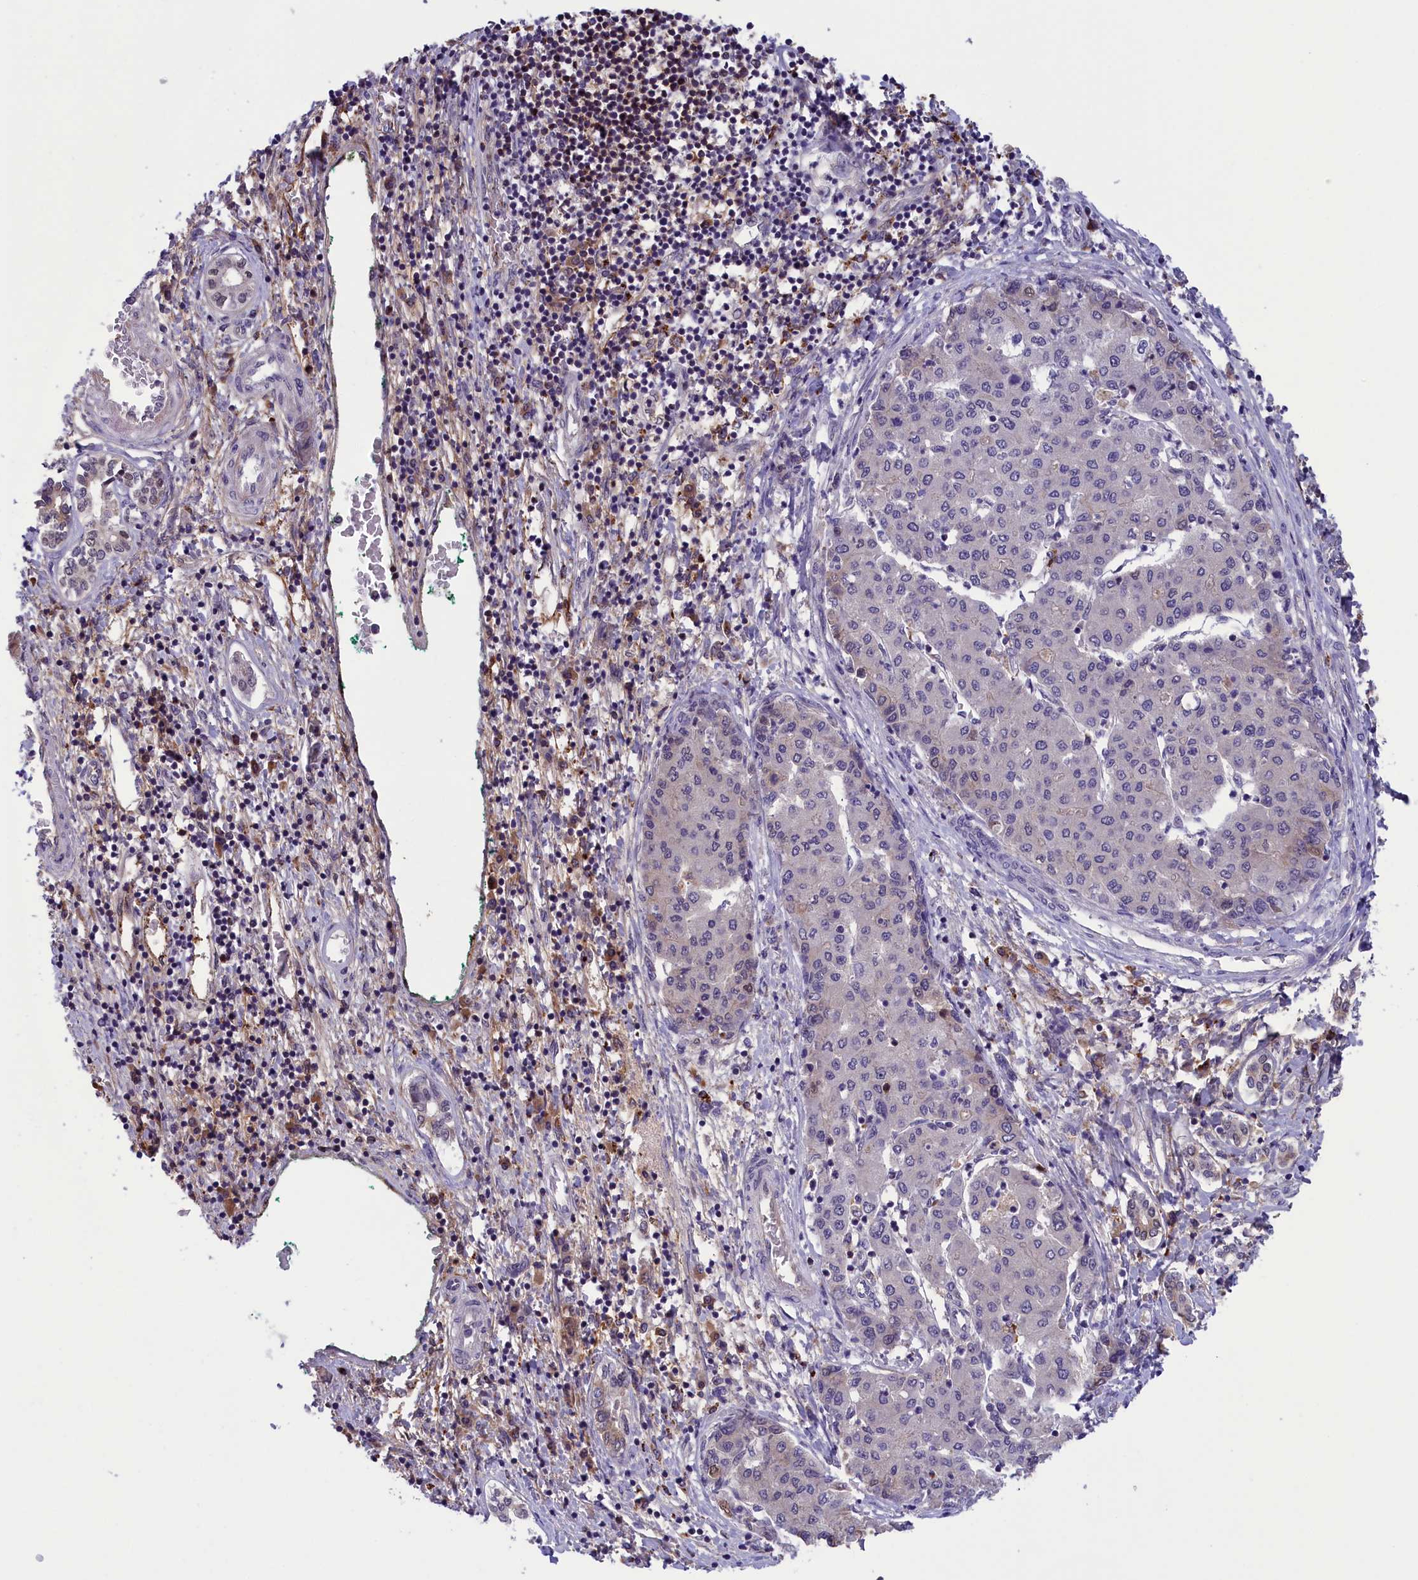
{"staining": {"intensity": "negative", "quantity": "none", "location": "none"}, "tissue": "liver cancer", "cell_type": "Tumor cells", "image_type": "cancer", "snomed": [{"axis": "morphology", "description": "Carcinoma, Hepatocellular, NOS"}, {"axis": "topography", "description": "Liver"}], "caption": "Human liver hepatocellular carcinoma stained for a protein using IHC exhibits no positivity in tumor cells.", "gene": "STYX", "patient": {"sex": "male", "age": 65}}